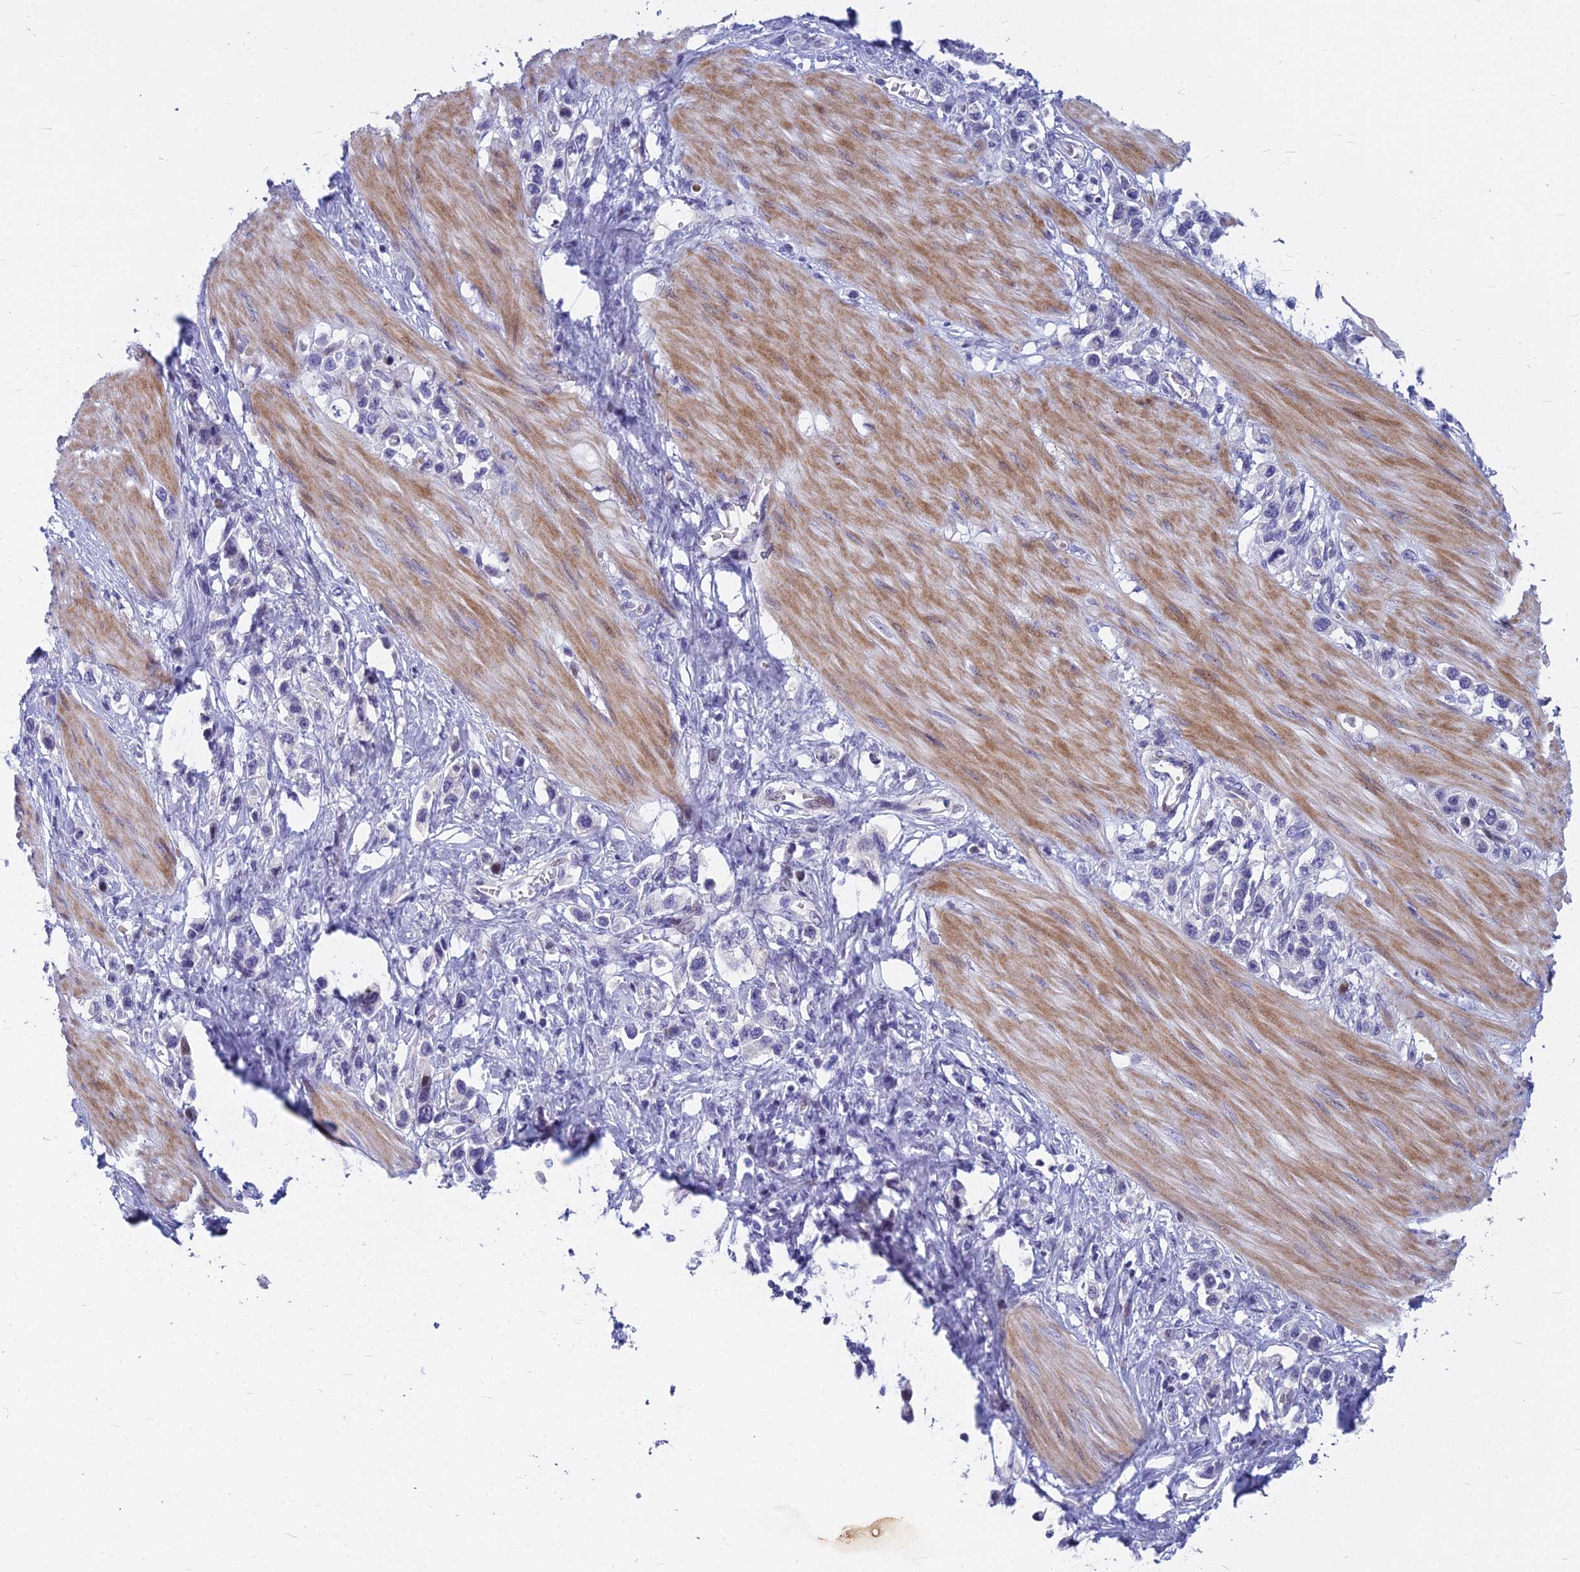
{"staining": {"intensity": "negative", "quantity": "none", "location": "none"}, "tissue": "stomach cancer", "cell_type": "Tumor cells", "image_type": "cancer", "snomed": [{"axis": "morphology", "description": "Adenocarcinoma, NOS"}, {"axis": "topography", "description": "Stomach"}], "caption": "This photomicrograph is of stomach adenocarcinoma stained with immunohistochemistry (IHC) to label a protein in brown with the nuclei are counter-stained blue. There is no positivity in tumor cells.", "gene": "MYBPC2", "patient": {"sex": "female", "age": 65}}